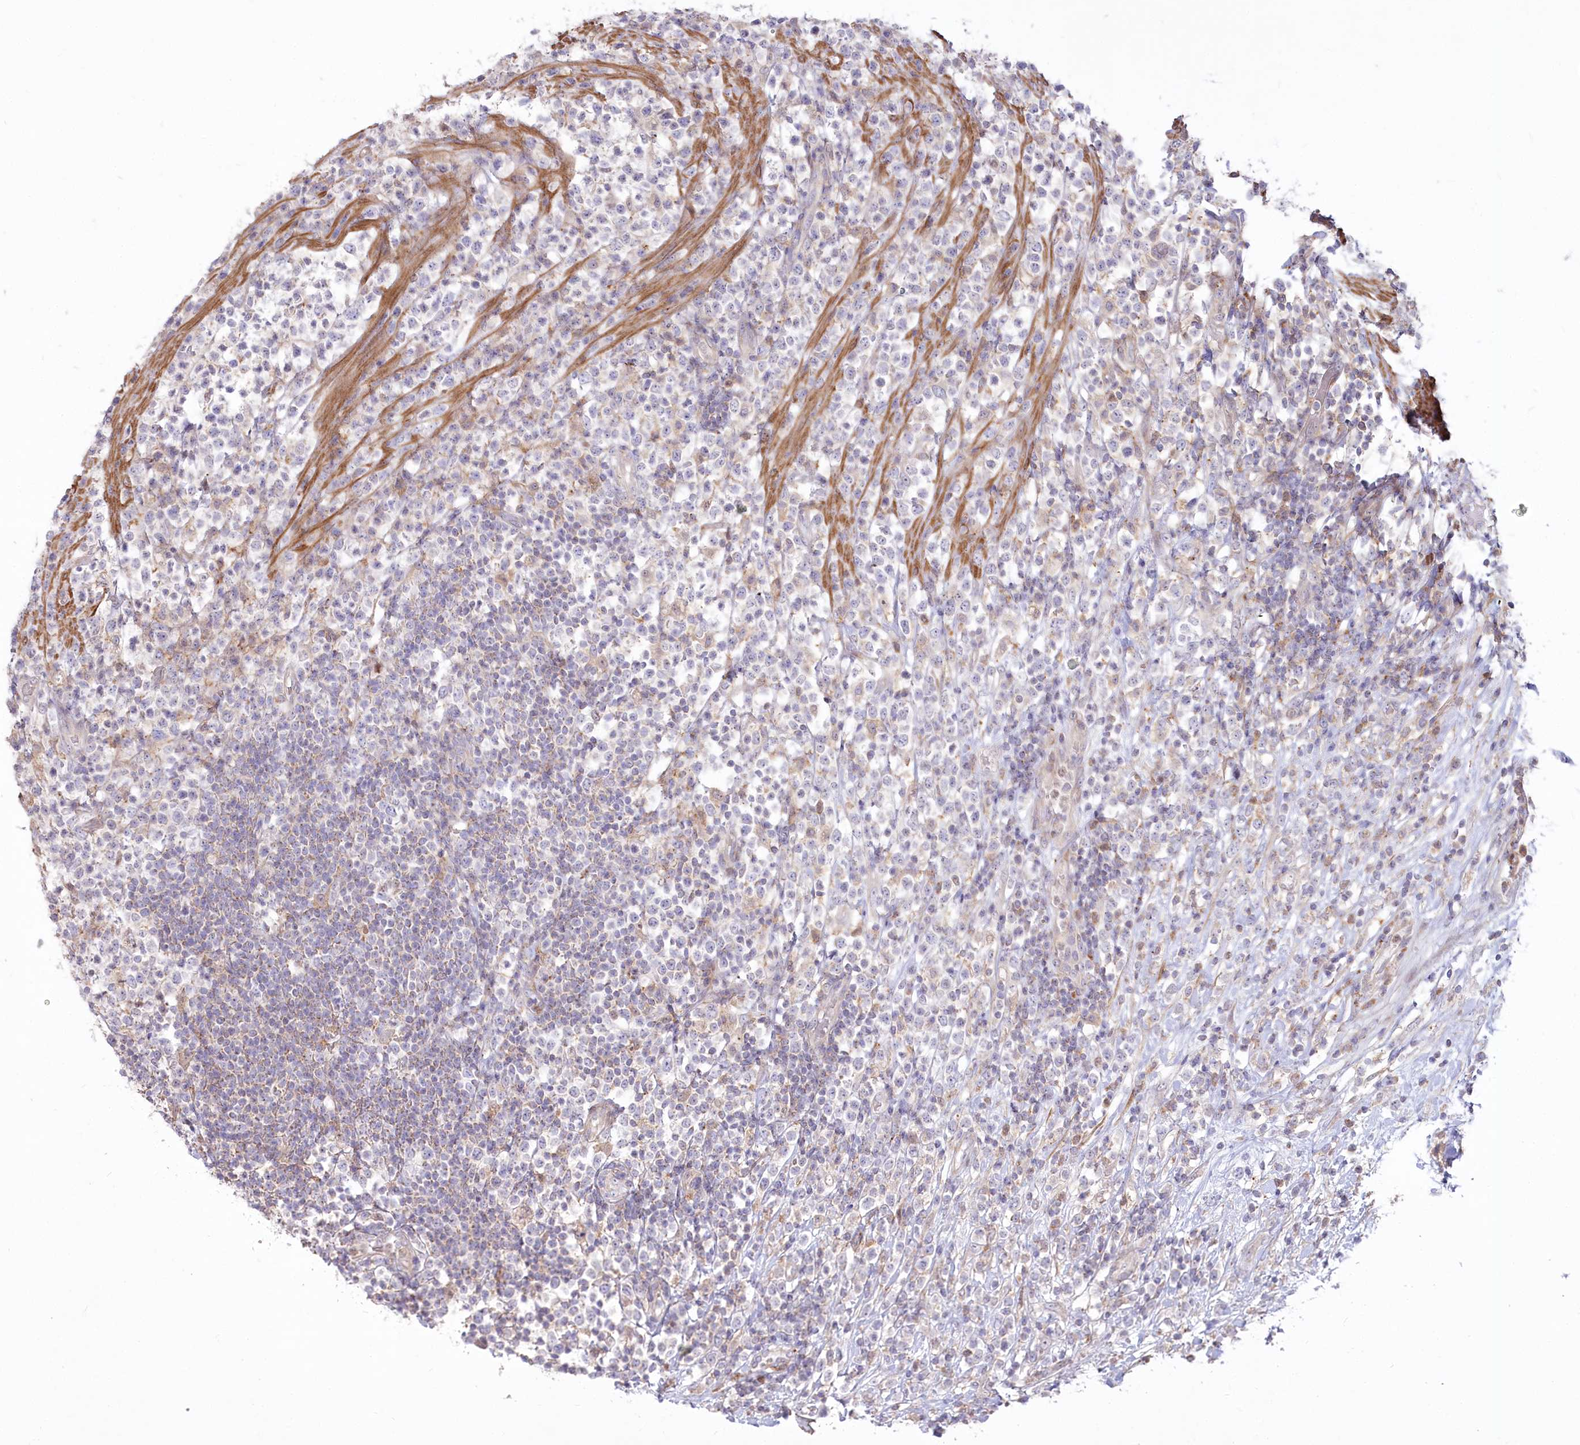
{"staining": {"intensity": "negative", "quantity": "none", "location": "none"}, "tissue": "lymphoma", "cell_type": "Tumor cells", "image_type": "cancer", "snomed": [{"axis": "morphology", "description": "Malignant lymphoma, non-Hodgkin's type, High grade"}, {"axis": "topography", "description": "Colon"}], "caption": "Immunohistochemistry (IHC) micrograph of human lymphoma stained for a protein (brown), which displays no expression in tumor cells.", "gene": "MTG1", "patient": {"sex": "female", "age": 53}}